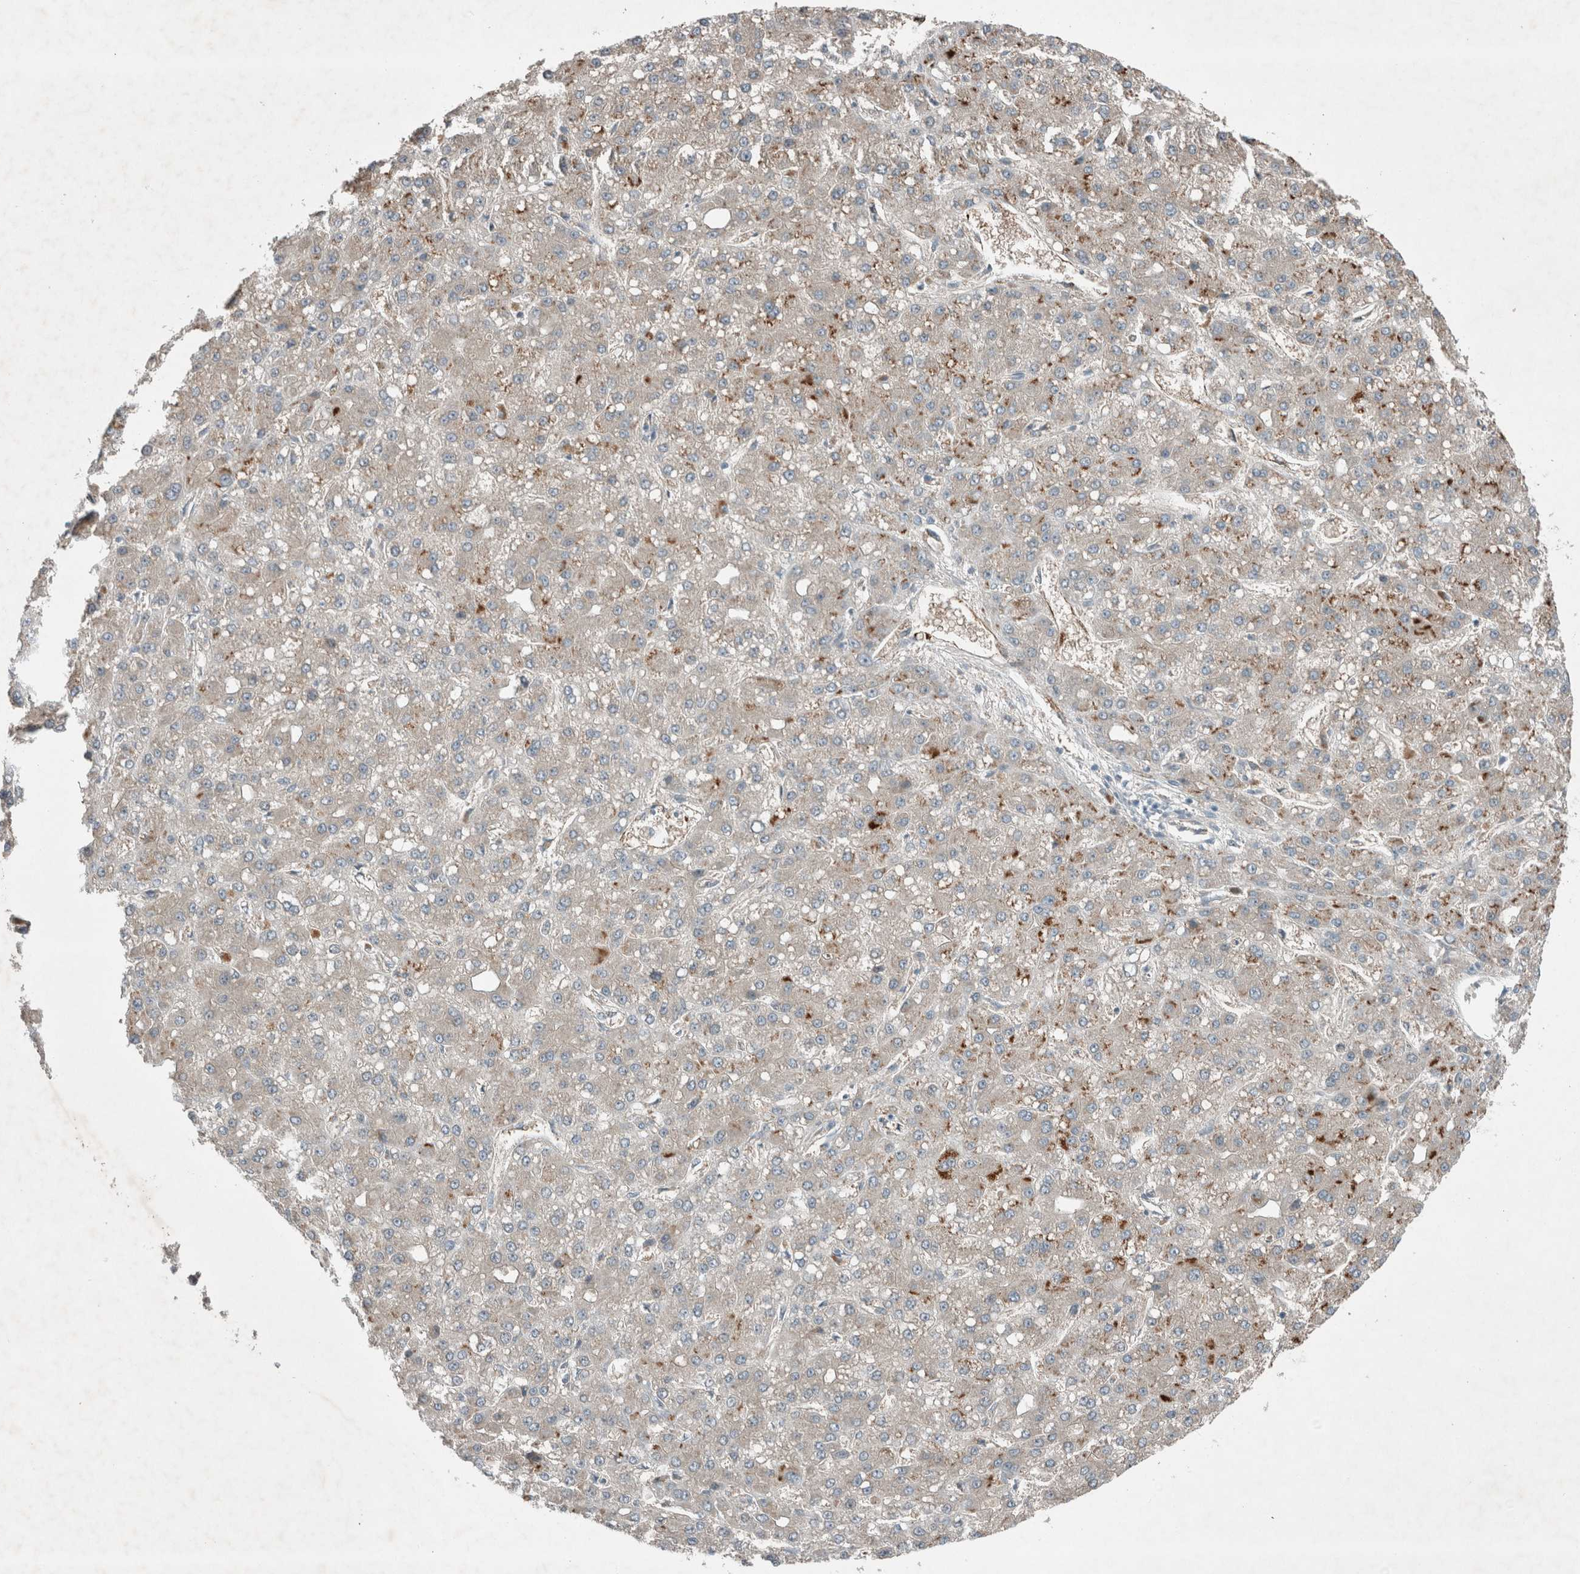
{"staining": {"intensity": "weak", "quantity": "<25%", "location": "cytoplasmic/membranous"}, "tissue": "liver cancer", "cell_type": "Tumor cells", "image_type": "cancer", "snomed": [{"axis": "morphology", "description": "Carcinoma, Hepatocellular, NOS"}, {"axis": "topography", "description": "Liver"}], "caption": "DAB (3,3'-diaminobenzidine) immunohistochemical staining of liver cancer (hepatocellular carcinoma) shows no significant expression in tumor cells.", "gene": "RALGDS", "patient": {"sex": "male", "age": 67}}